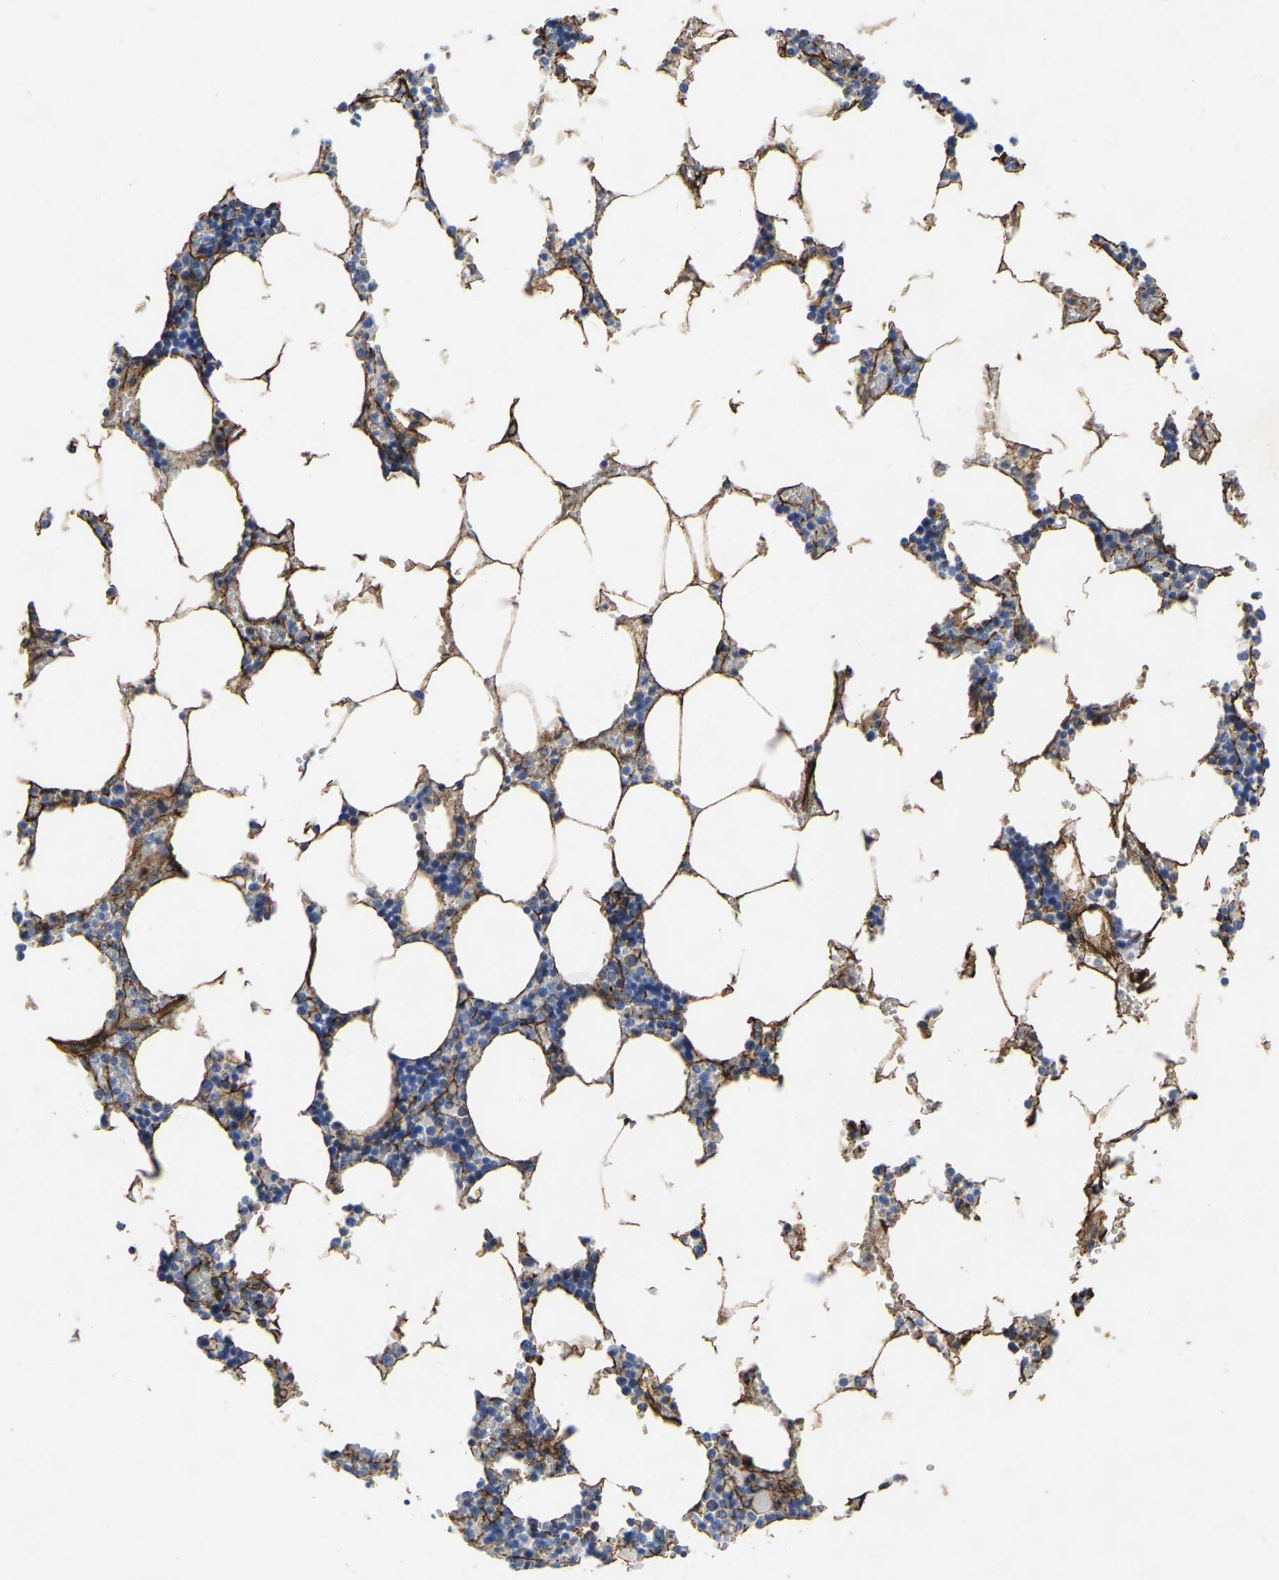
{"staining": {"intensity": "negative", "quantity": "none", "location": "none"}, "tissue": "bone marrow", "cell_type": "Hematopoietic cells", "image_type": "normal", "snomed": [{"axis": "morphology", "description": "Normal tissue, NOS"}, {"axis": "topography", "description": "Bone marrow"}], "caption": "High power microscopy micrograph of an immunohistochemistry image of unremarkable bone marrow, revealing no significant staining in hematopoietic cells.", "gene": "COL6A1", "patient": {"sex": "male", "age": 70}}